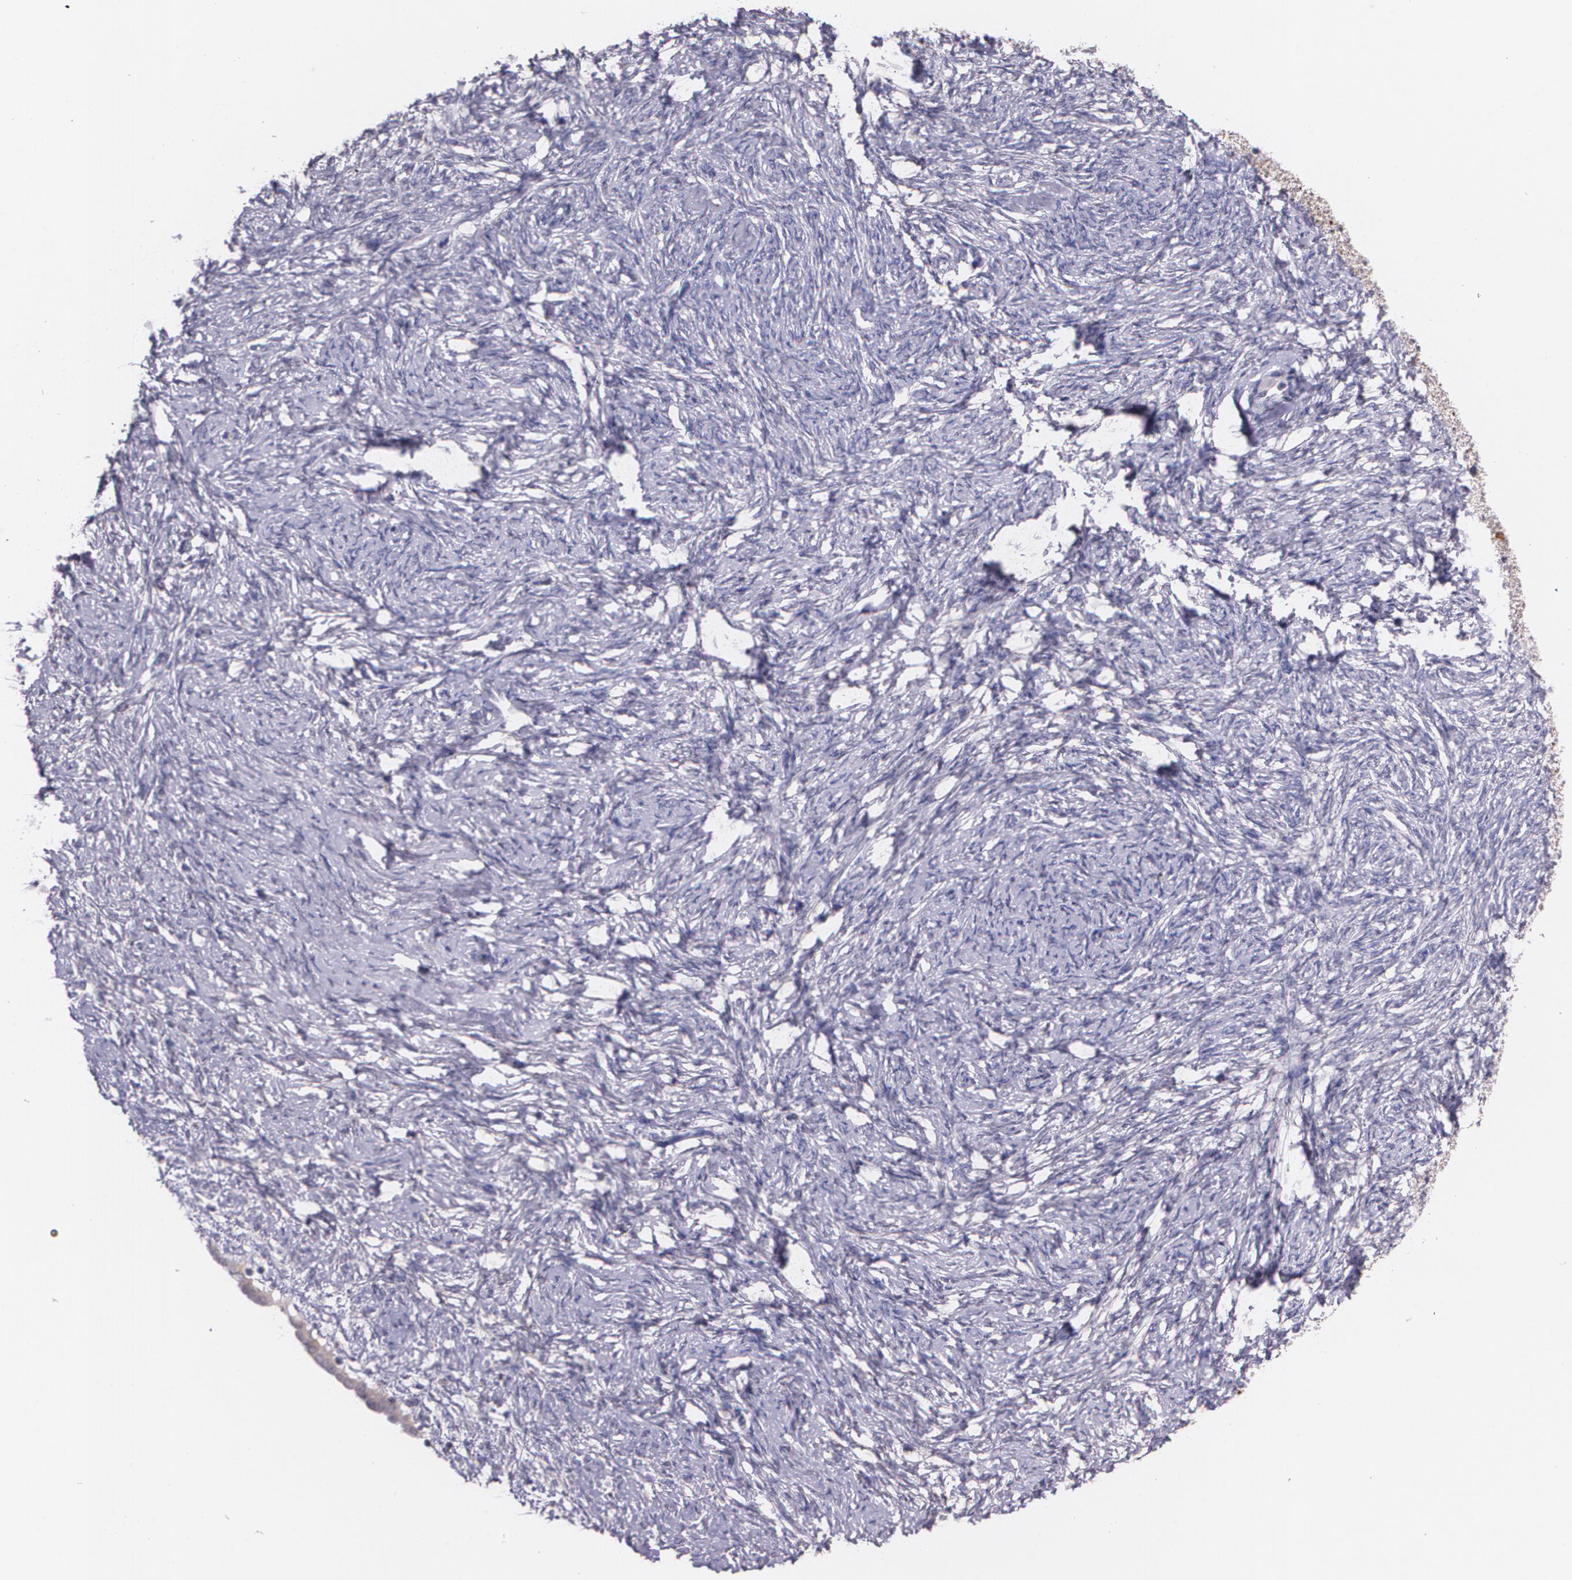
{"staining": {"intensity": "negative", "quantity": "none", "location": "none"}, "tissue": "ovarian cancer", "cell_type": "Tumor cells", "image_type": "cancer", "snomed": [{"axis": "morphology", "description": "Normal tissue, NOS"}, {"axis": "morphology", "description": "Cystadenocarcinoma, serous, NOS"}, {"axis": "topography", "description": "Ovary"}], "caption": "Human ovarian cancer stained for a protein using immunohistochemistry demonstrates no positivity in tumor cells.", "gene": "TM4SF1", "patient": {"sex": "female", "age": 62}}